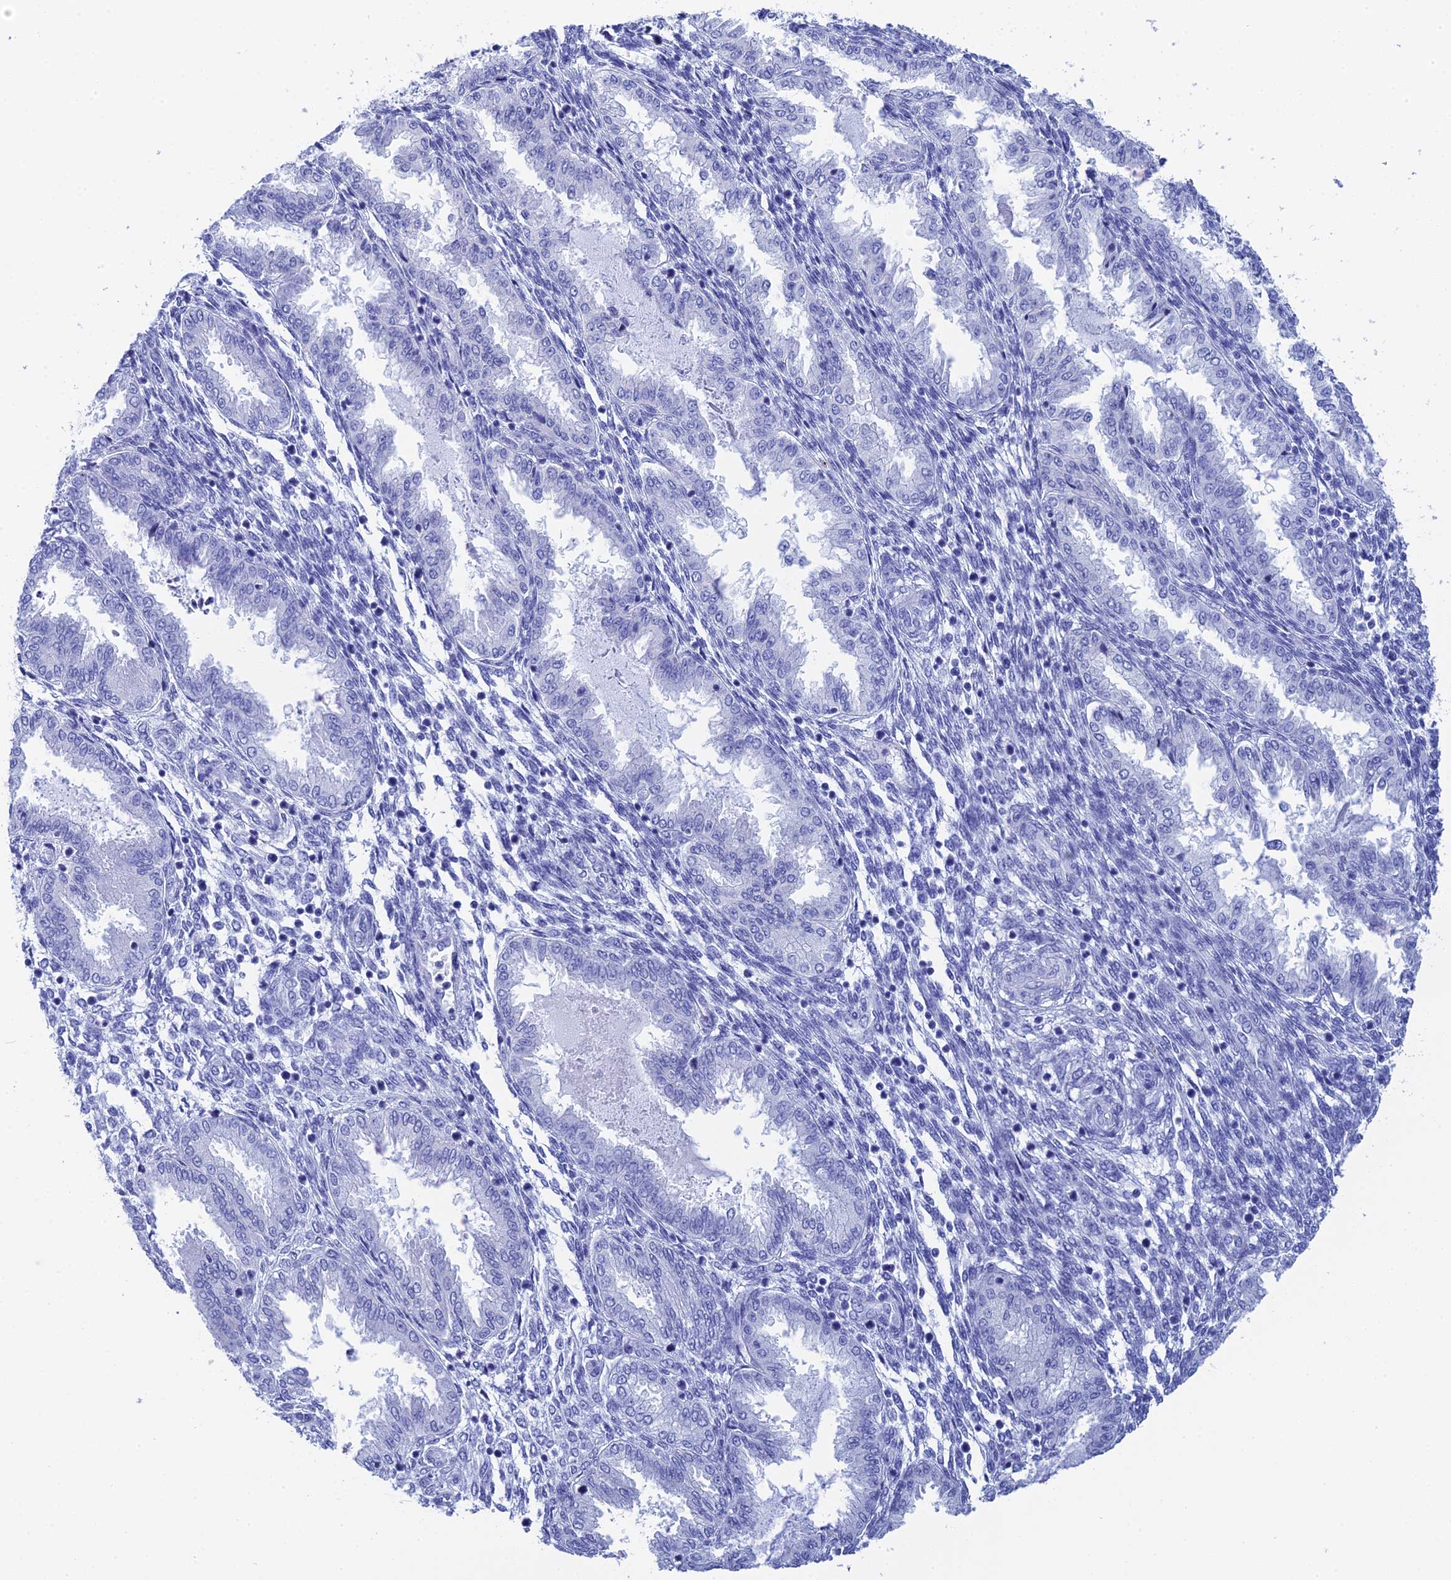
{"staining": {"intensity": "negative", "quantity": "none", "location": "none"}, "tissue": "endometrium", "cell_type": "Cells in endometrial stroma", "image_type": "normal", "snomed": [{"axis": "morphology", "description": "Normal tissue, NOS"}, {"axis": "topography", "description": "Endometrium"}], "caption": "Immunohistochemical staining of unremarkable endometrium demonstrates no significant positivity in cells in endometrial stroma. The staining is performed using DAB (3,3'-diaminobenzidine) brown chromogen with nuclei counter-stained in using hematoxylin.", "gene": "TEX101", "patient": {"sex": "female", "age": 33}}